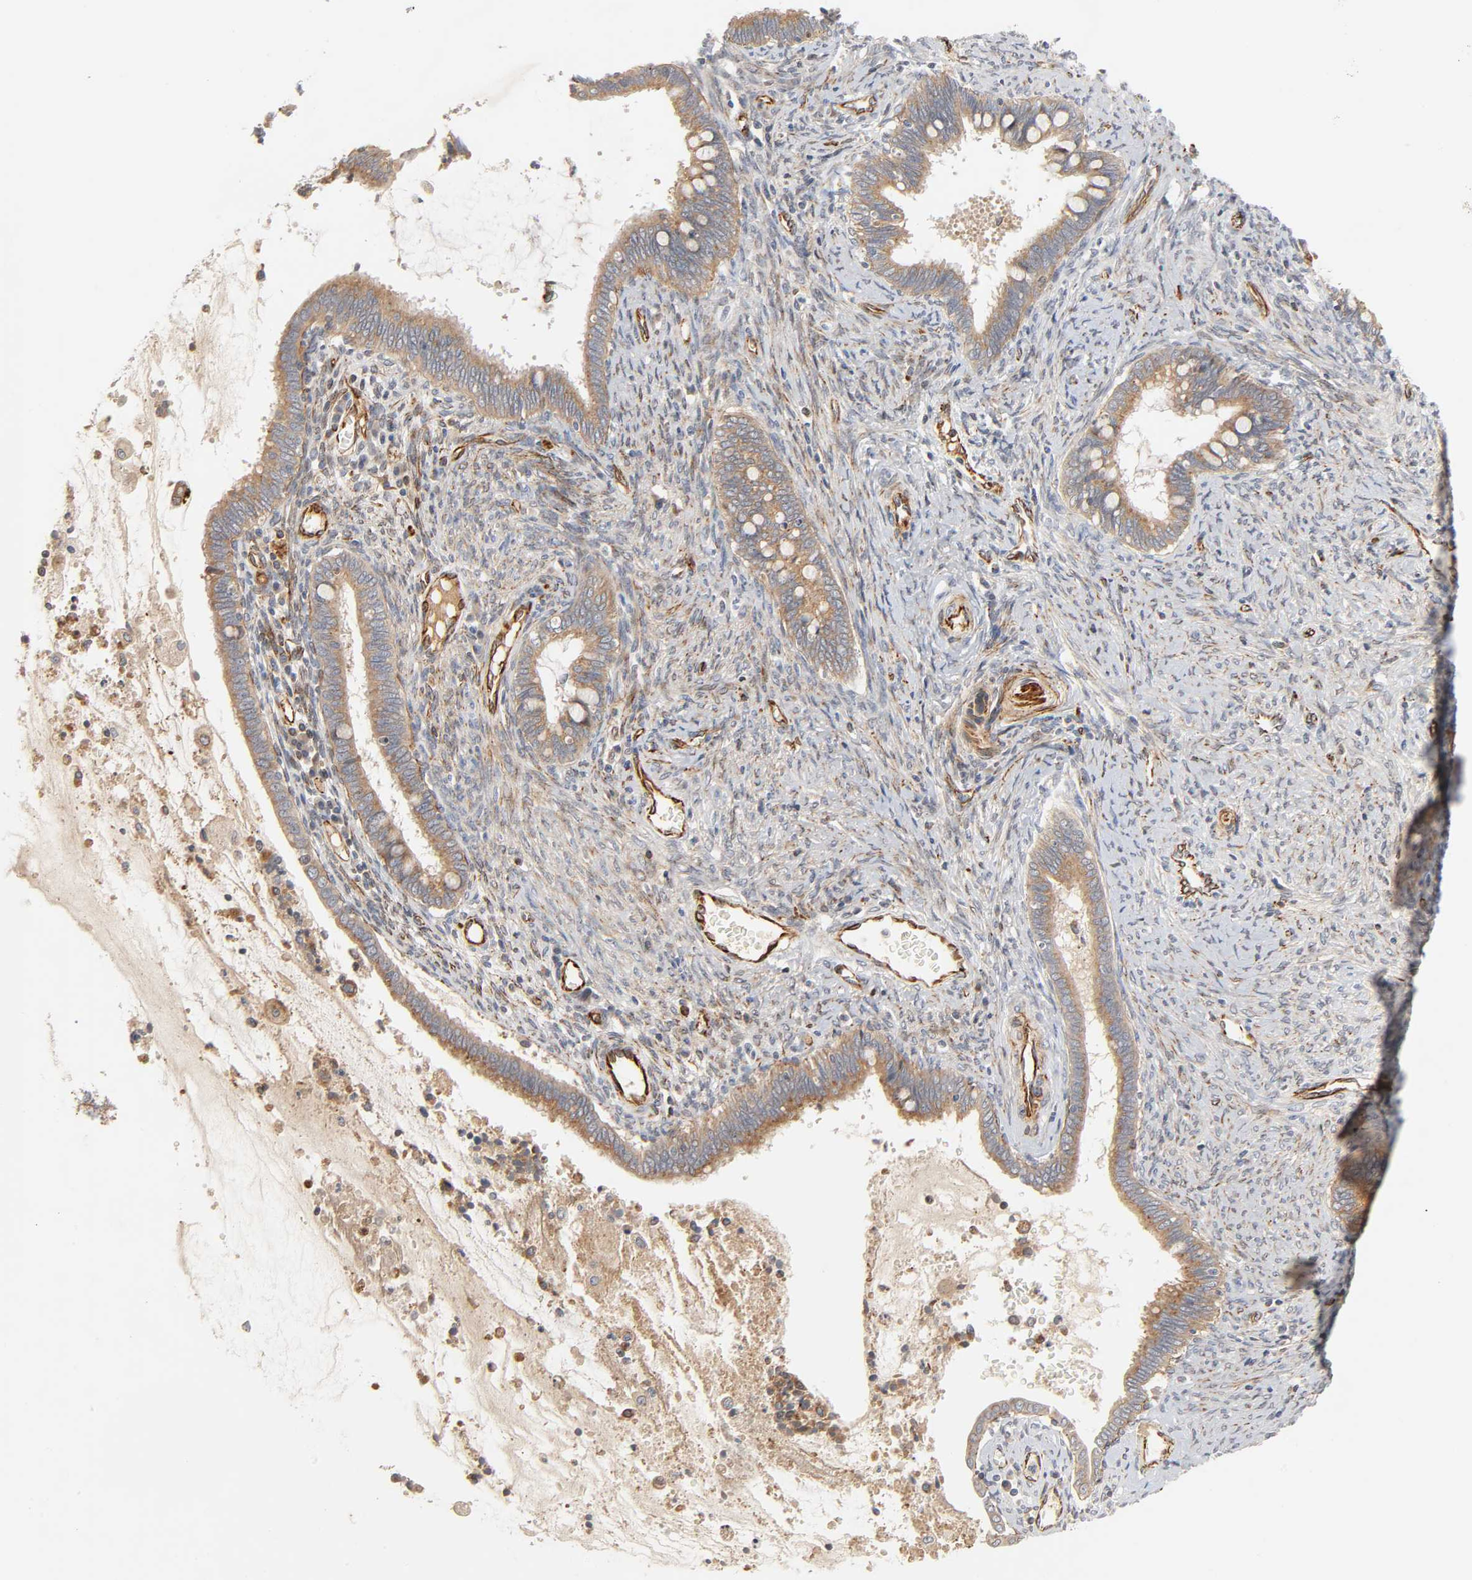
{"staining": {"intensity": "moderate", "quantity": ">75%", "location": "cytoplasmic/membranous"}, "tissue": "cervical cancer", "cell_type": "Tumor cells", "image_type": "cancer", "snomed": [{"axis": "morphology", "description": "Adenocarcinoma, NOS"}, {"axis": "topography", "description": "Cervix"}], "caption": "This is an image of immunohistochemistry (IHC) staining of cervical cancer (adenocarcinoma), which shows moderate expression in the cytoplasmic/membranous of tumor cells.", "gene": "REEP6", "patient": {"sex": "female", "age": 44}}